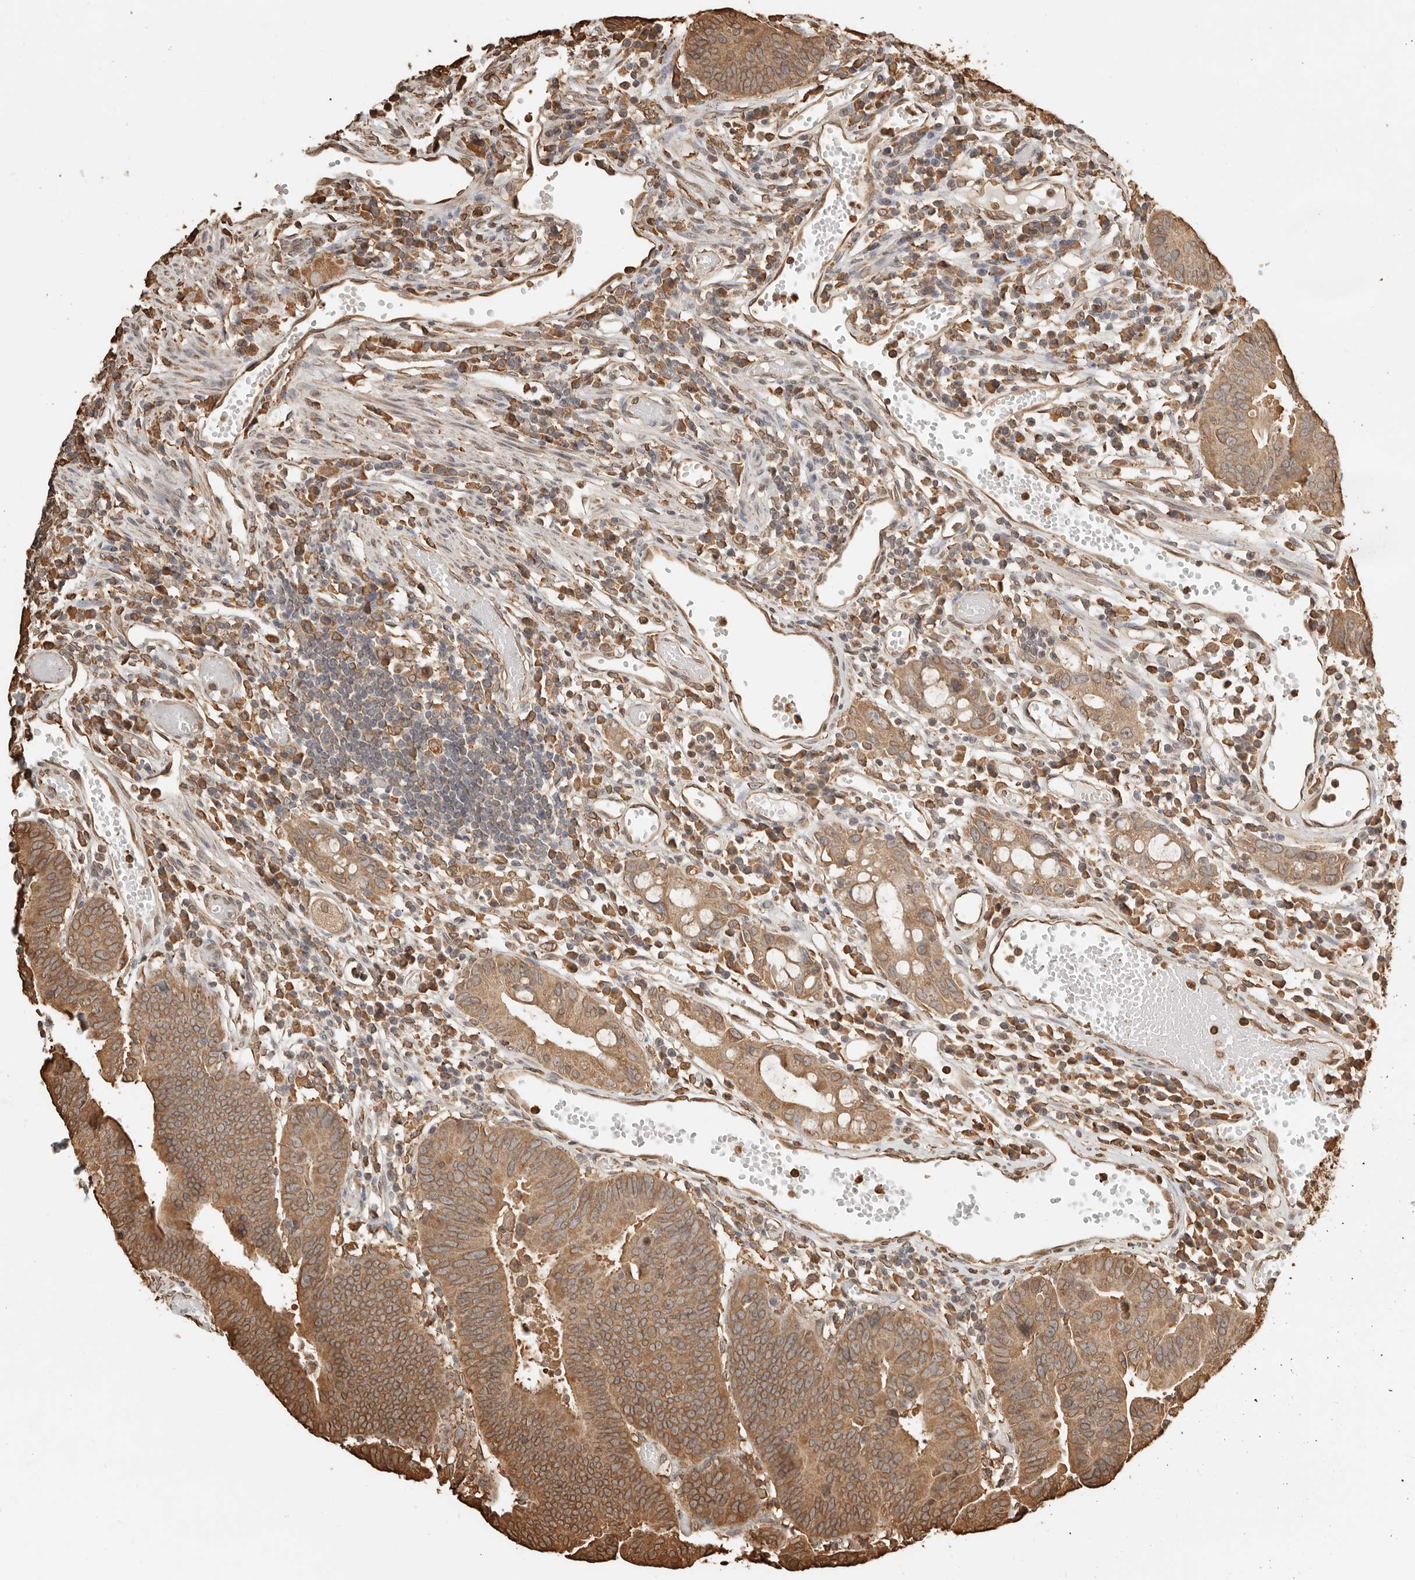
{"staining": {"intensity": "moderate", "quantity": ">75%", "location": "cytoplasmic/membranous"}, "tissue": "colorectal cancer", "cell_type": "Tumor cells", "image_type": "cancer", "snomed": [{"axis": "morphology", "description": "Adenocarcinoma, NOS"}, {"axis": "topography", "description": "Rectum"}], "caption": "Tumor cells show moderate cytoplasmic/membranous positivity in approximately >75% of cells in adenocarcinoma (colorectal).", "gene": "ARHGEF10L", "patient": {"sex": "female", "age": 65}}